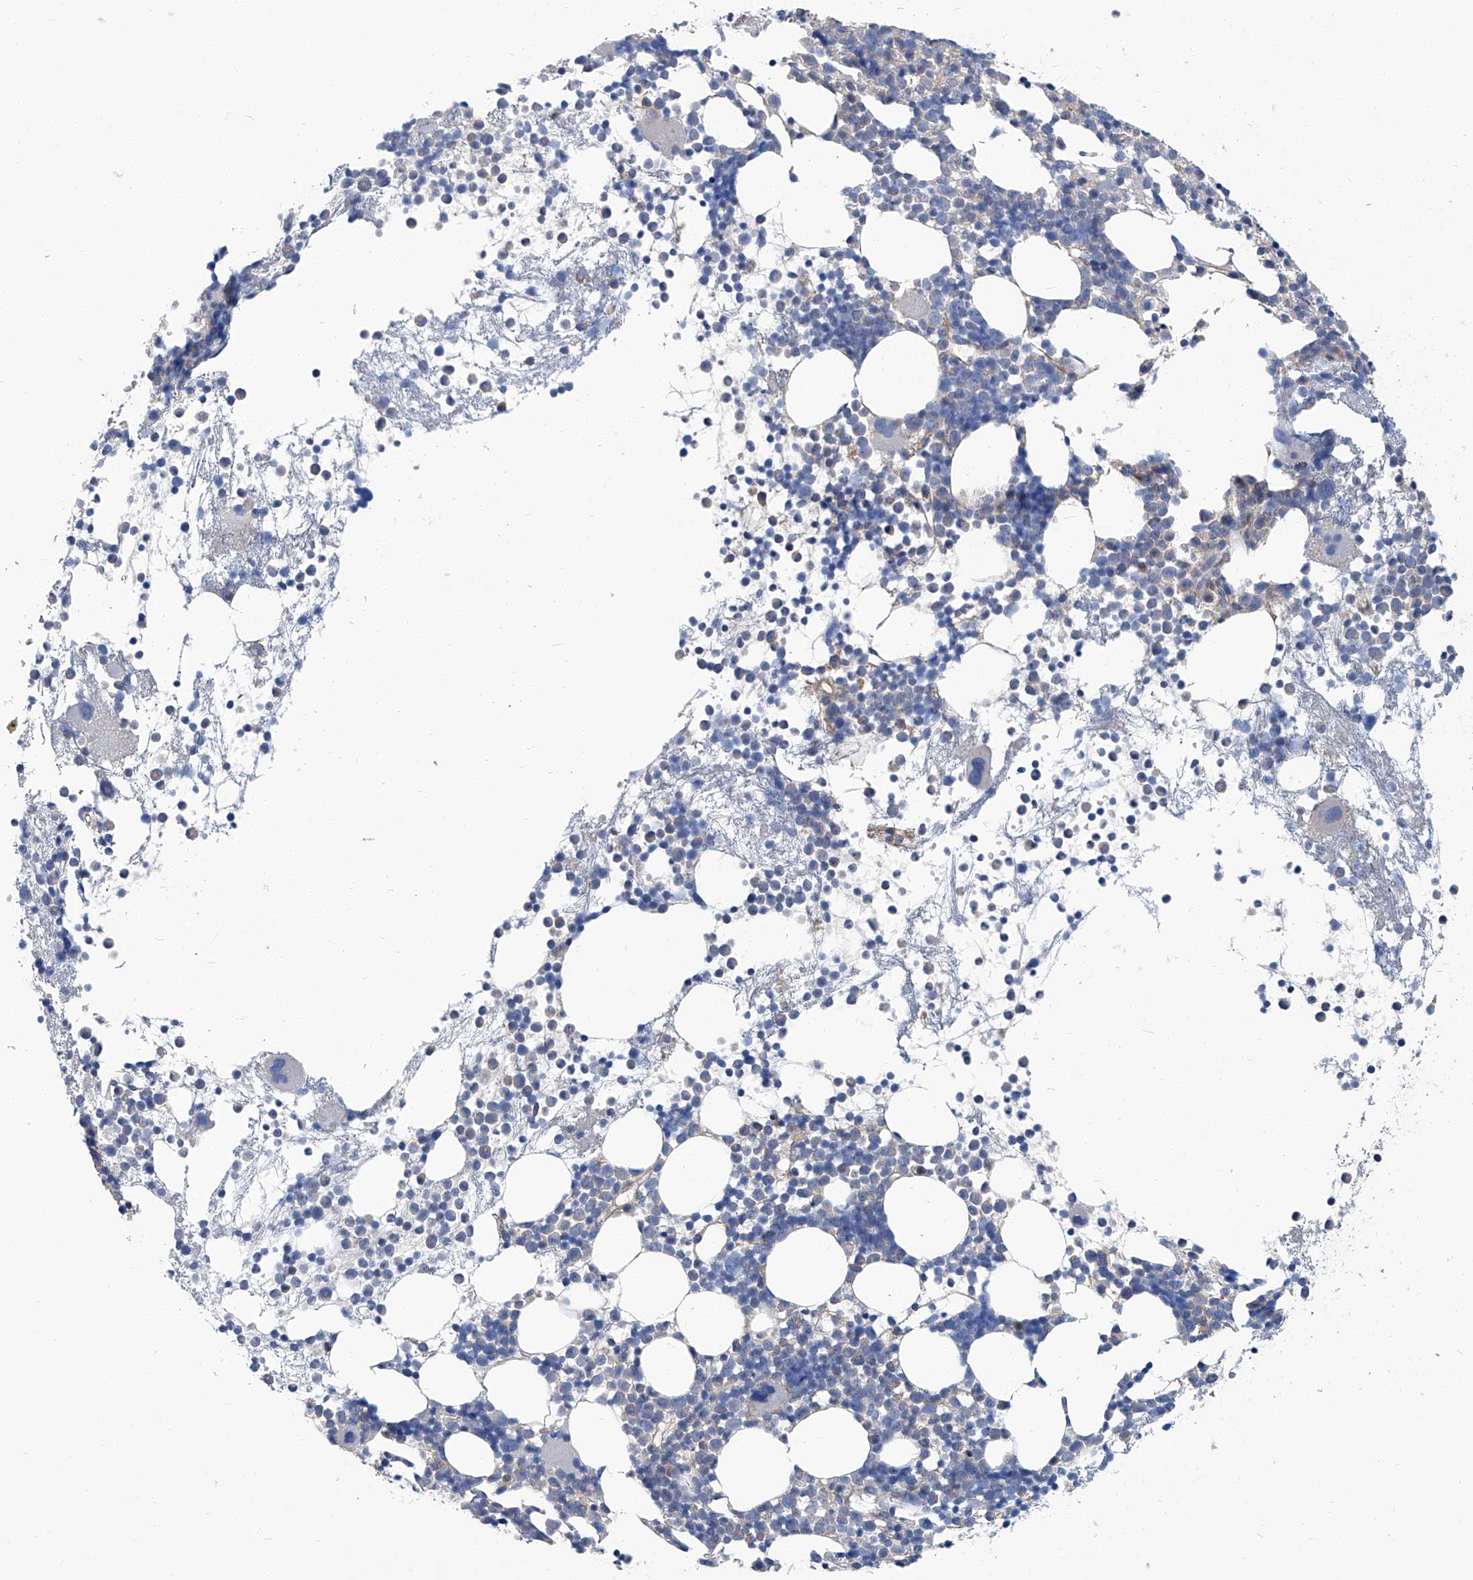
{"staining": {"intensity": "moderate", "quantity": "25%-75%", "location": "cytoplasmic/membranous"}, "tissue": "bone marrow", "cell_type": "Hematopoietic cells", "image_type": "normal", "snomed": [{"axis": "morphology", "description": "Normal tissue, NOS"}, {"axis": "topography", "description": "Bone marrow"}], "caption": "Immunohistochemical staining of unremarkable human bone marrow reveals 25%-75% levels of moderate cytoplasmic/membranous protein staining in about 25%-75% of hematopoietic cells. (DAB IHC, brown staining for protein, blue staining for nuclei).", "gene": "PFKL", "patient": {"sex": "female", "age": 57}}